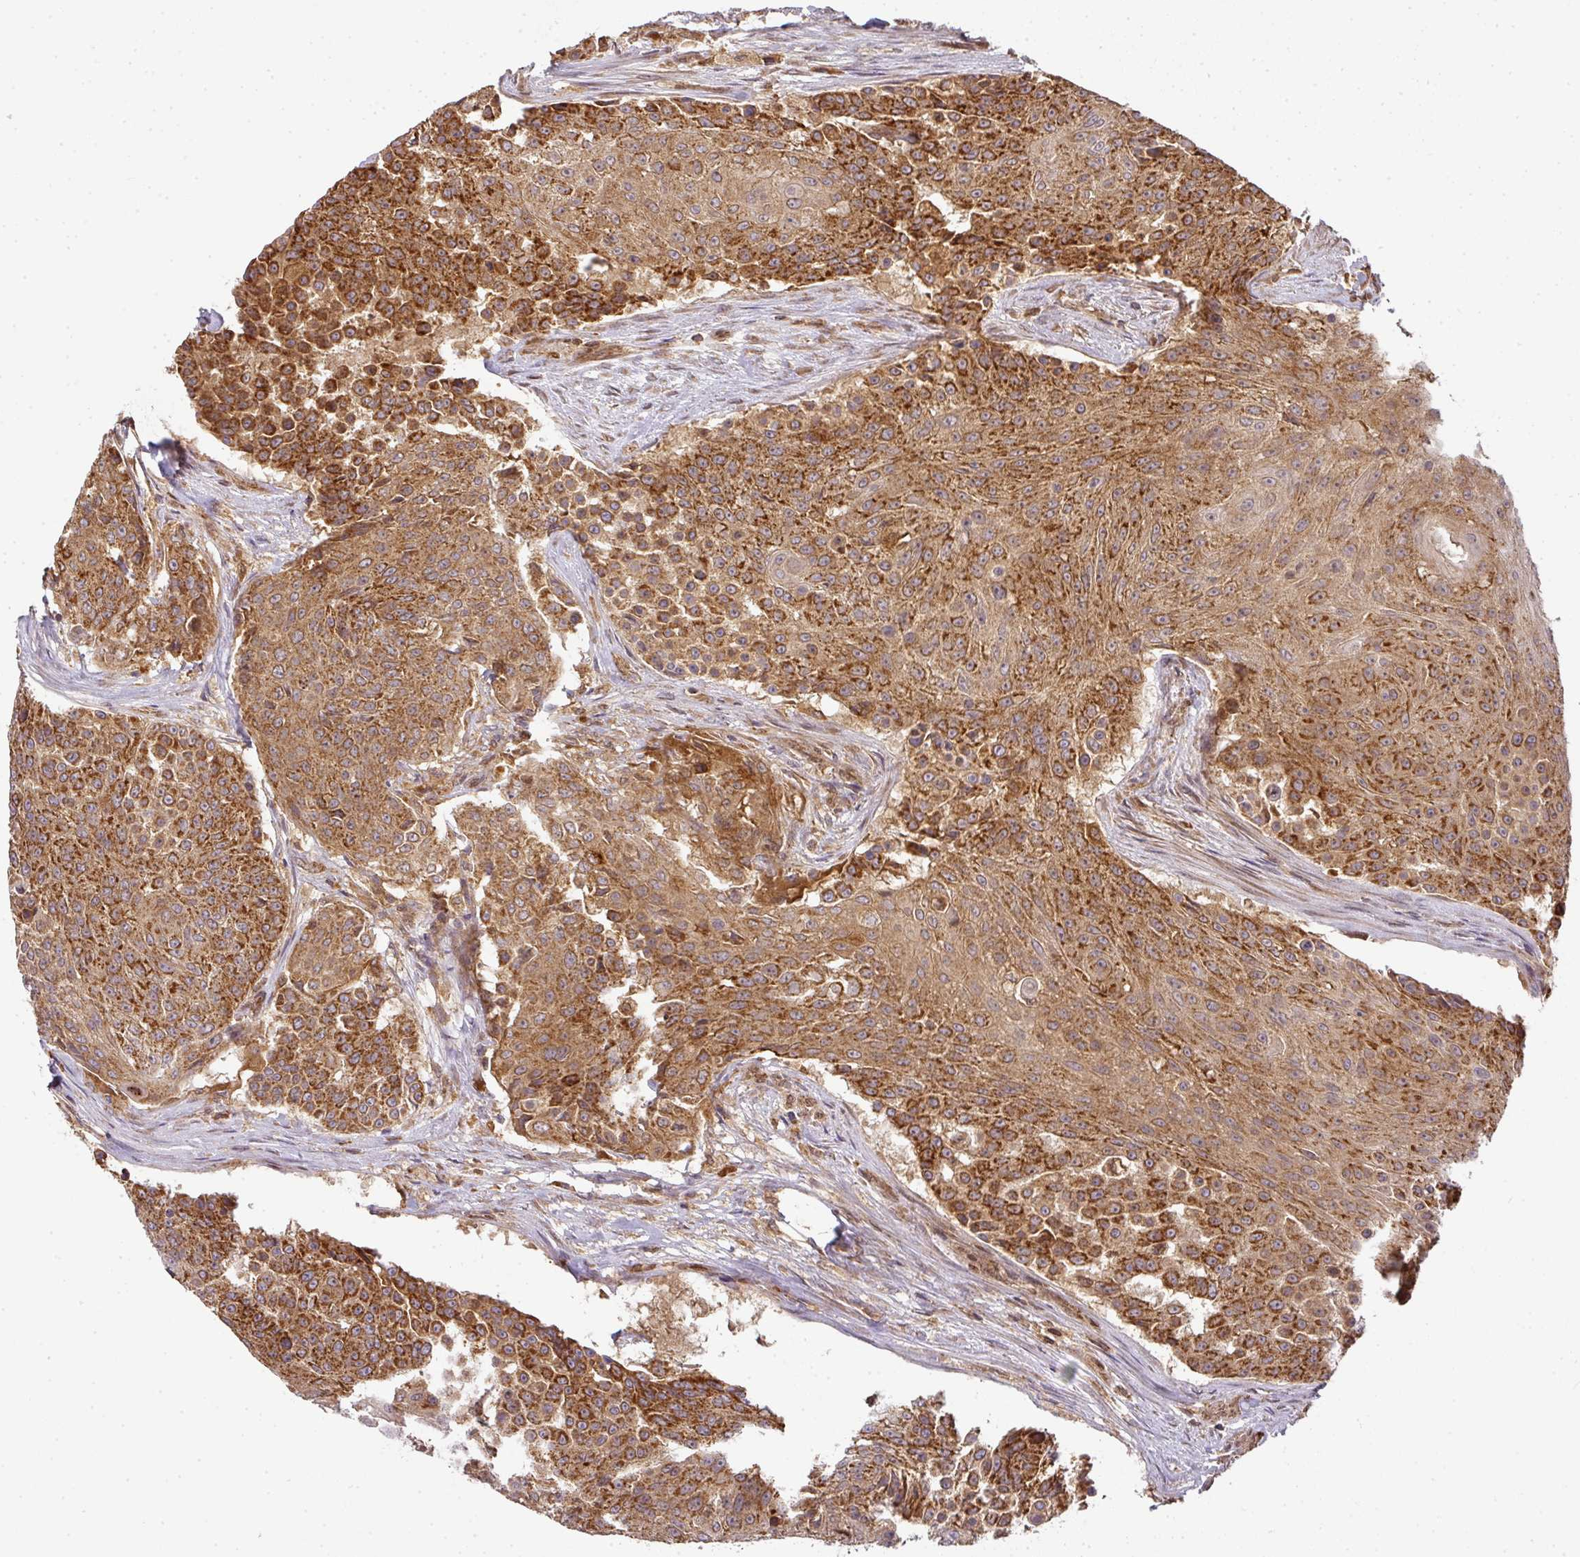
{"staining": {"intensity": "strong", "quantity": ">75%", "location": "cytoplasmic/membranous"}, "tissue": "urothelial cancer", "cell_type": "Tumor cells", "image_type": "cancer", "snomed": [{"axis": "morphology", "description": "Urothelial carcinoma, High grade"}, {"axis": "topography", "description": "Urinary bladder"}], "caption": "Urothelial cancer was stained to show a protein in brown. There is high levels of strong cytoplasmic/membranous positivity in approximately >75% of tumor cells.", "gene": "MALSU1", "patient": {"sex": "female", "age": 63}}